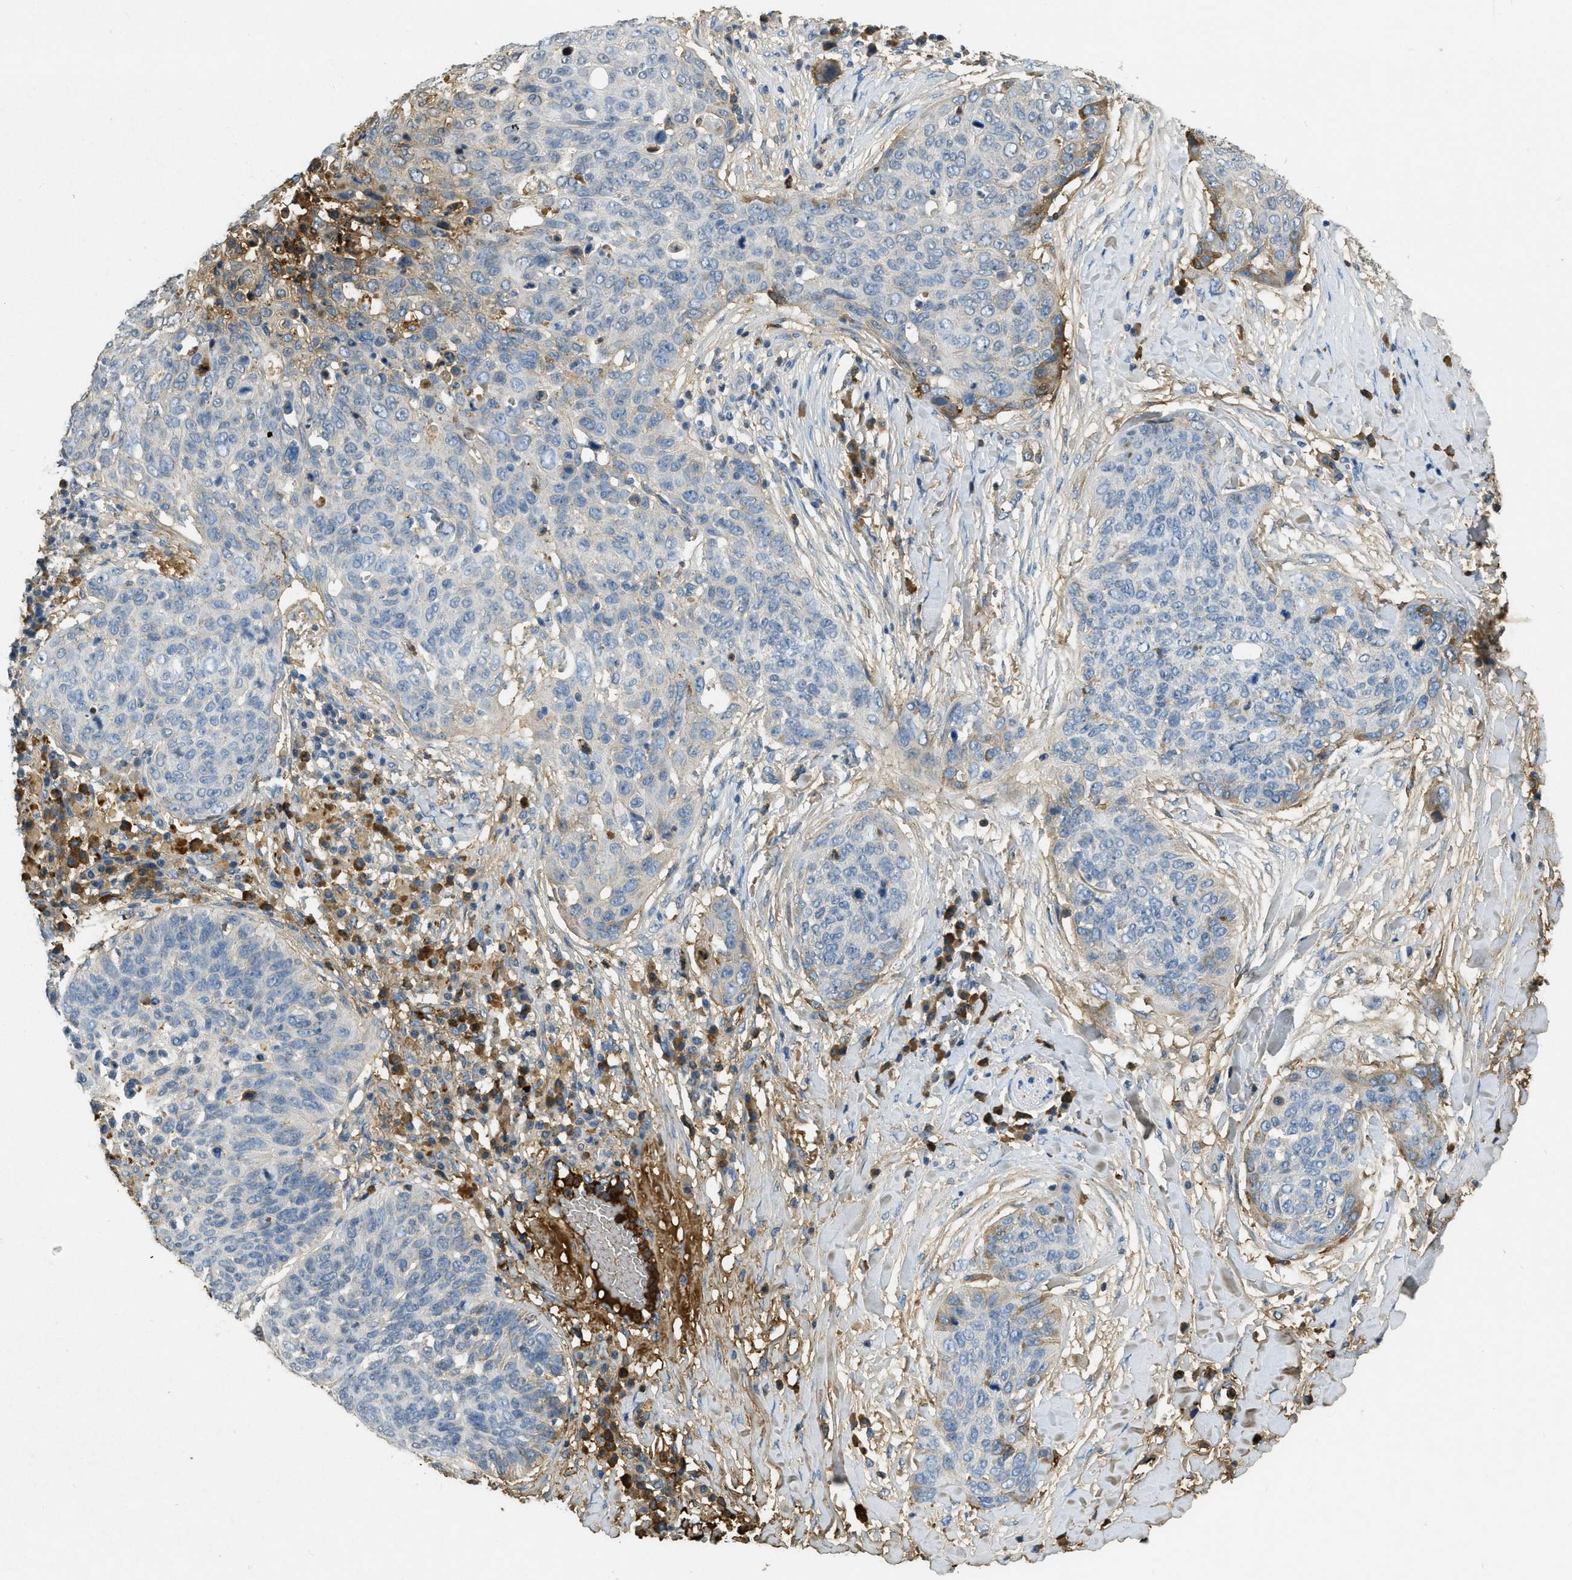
{"staining": {"intensity": "negative", "quantity": "none", "location": "none"}, "tissue": "skin cancer", "cell_type": "Tumor cells", "image_type": "cancer", "snomed": [{"axis": "morphology", "description": "Squamous cell carcinoma in situ, NOS"}, {"axis": "morphology", "description": "Squamous cell carcinoma, NOS"}, {"axis": "topography", "description": "Skin"}], "caption": "This micrograph is of skin cancer stained with IHC to label a protein in brown with the nuclei are counter-stained blue. There is no positivity in tumor cells.", "gene": "PRTN3", "patient": {"sex": "male", "age": 93}}